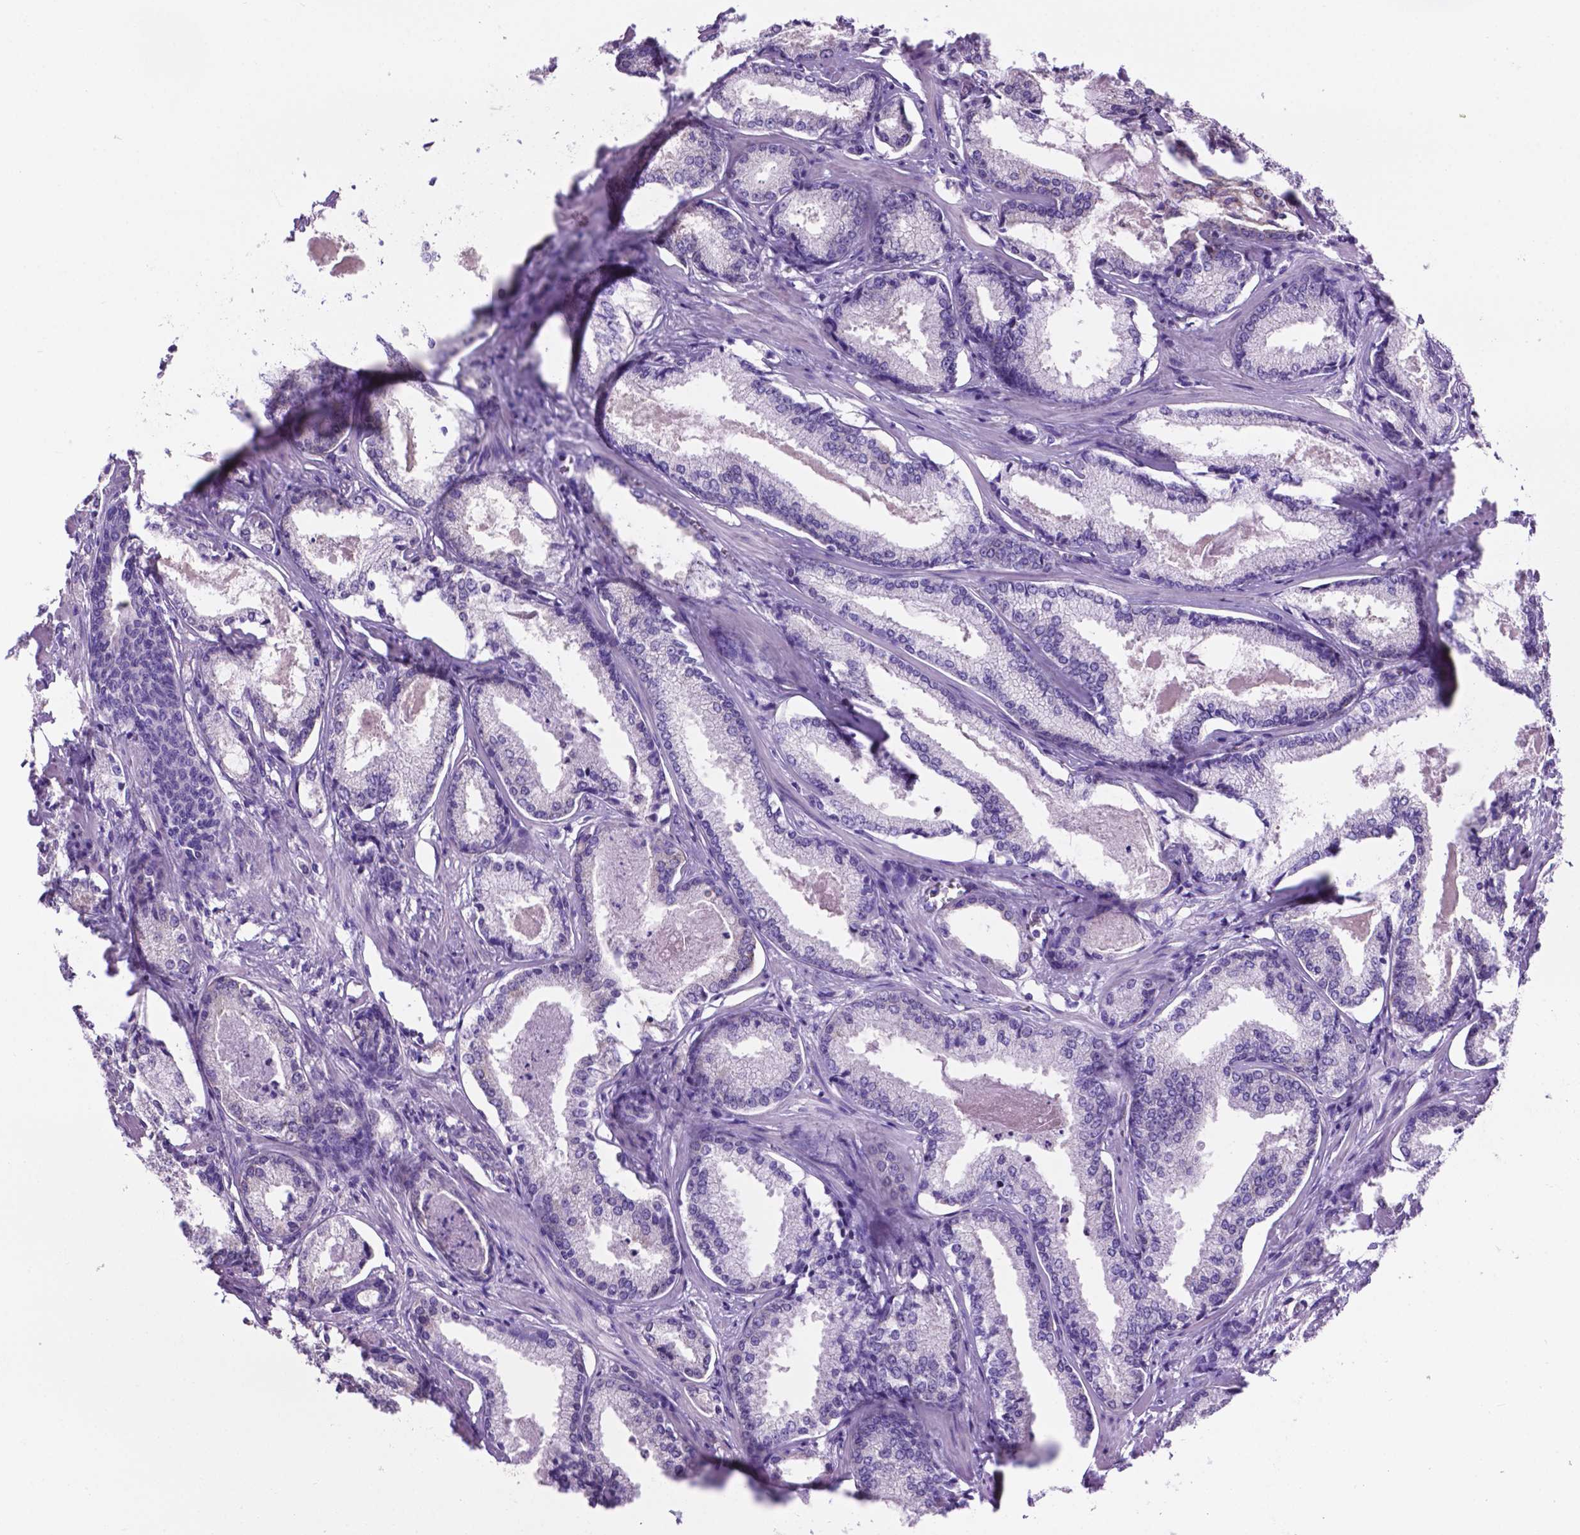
{"staining": {"intensity": "negative", "quantity": "none", "location": "none"}, "tissue": "prostate cancer", "cell_type": "Tumor cells", "image_type": "cancer", "snomed": [{"axis": "morphology", "description": "Adenocarcinoma, Low grade"}, {"axis": "topography", "description": "Prostate"}], "caption": "This image is of prostate adenocarcinoma (low-grade) stained with immunohistochemistry to label a protein in brown with the nuclei are counter-stained blue. There is no positivity in tumor cells.", "gene": "SPDYA", "patient": {"sex": "male", "age": 56}}